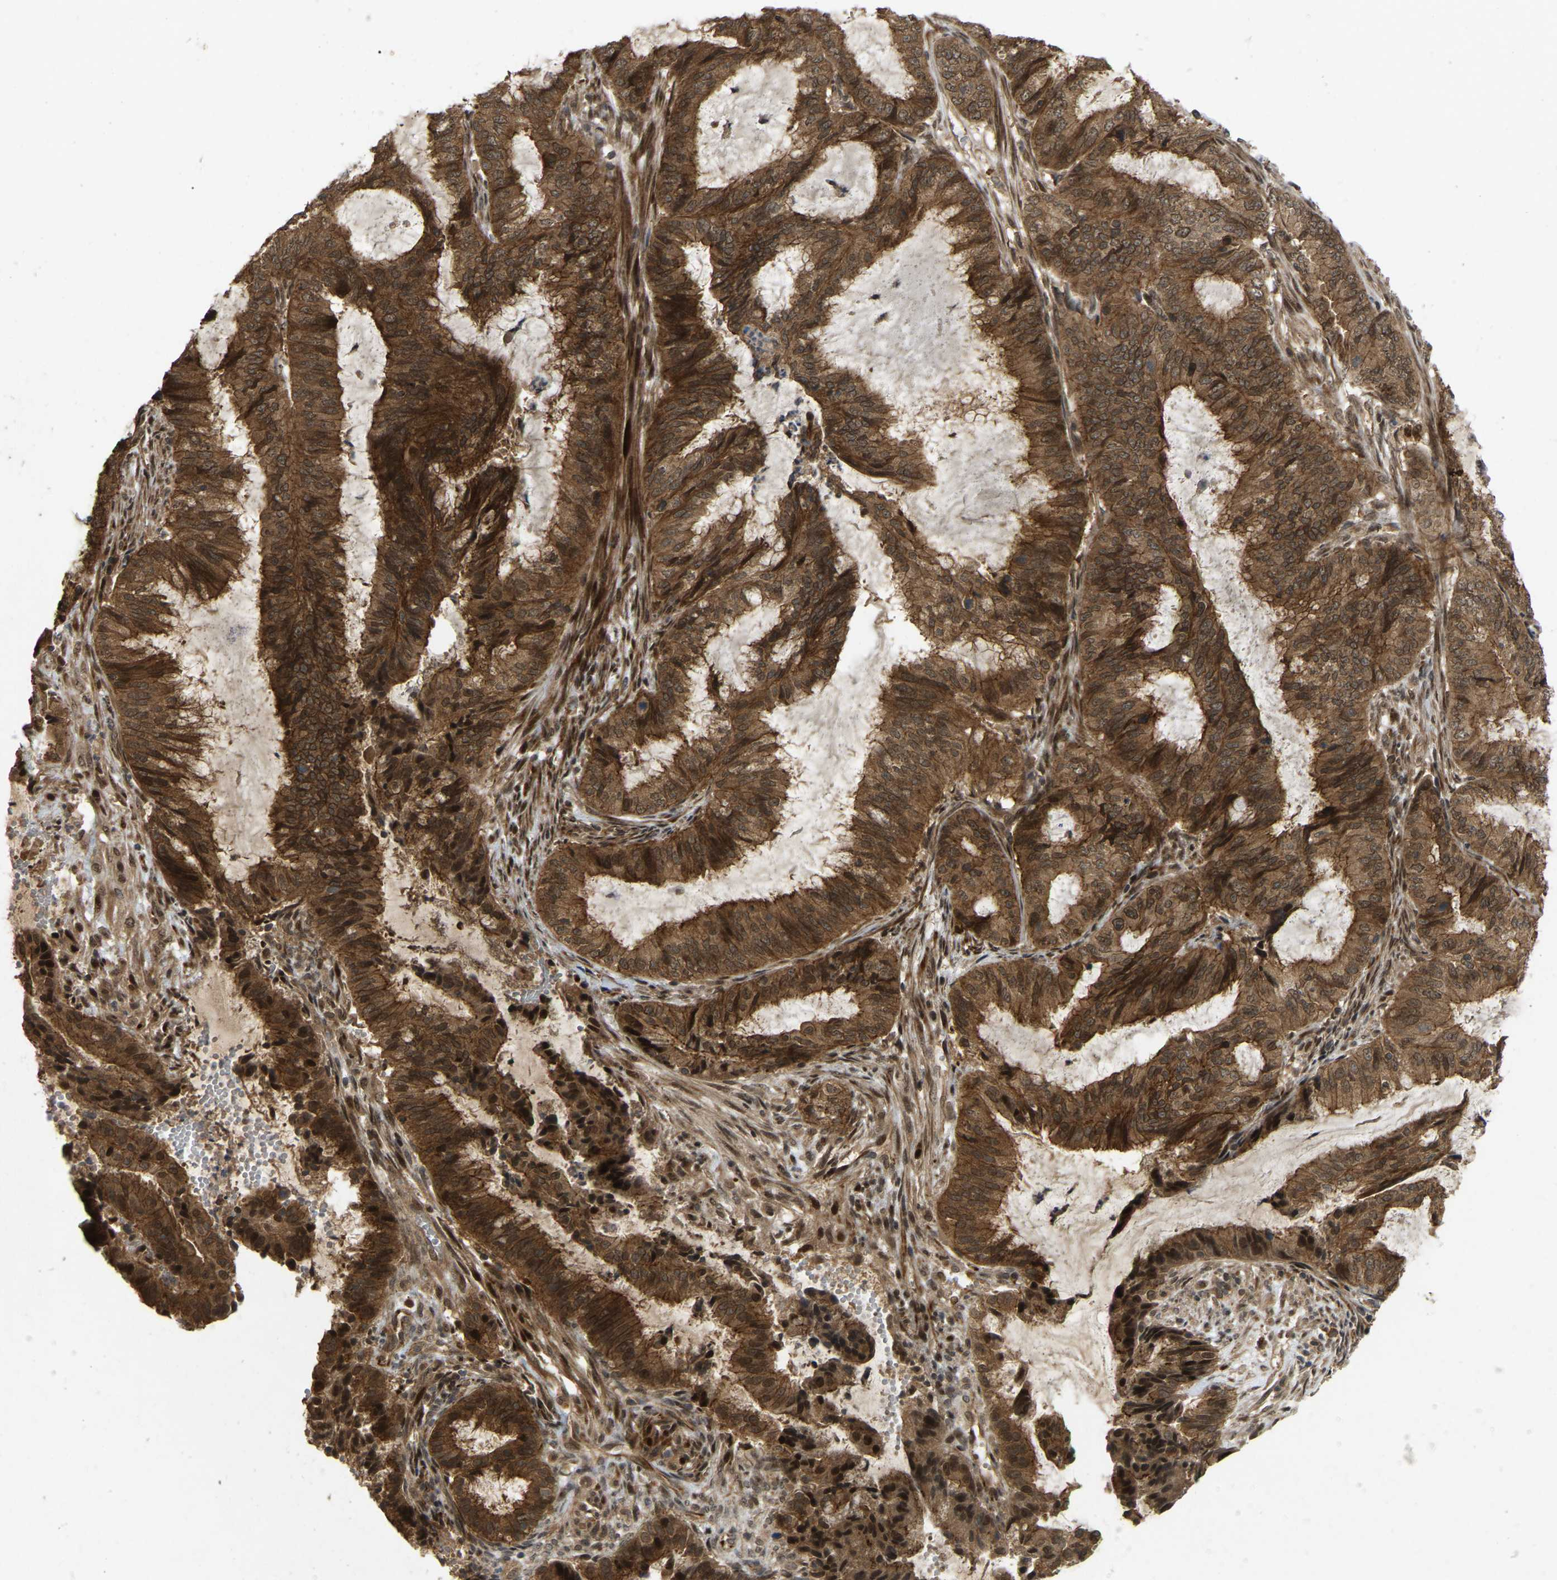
{"staining": {"intensity": "strong", "quantity": ">75%", "location": "cytoplasmic/membranous,nuclear"}, "tissue": "endometrial cancer", "cell_type": "Tumor cells", "image_type": "cancer", "snomed": [{"axis": "morphology", "description": "Adenocarcinoma, NOS"}, {"axis": "topography", "description": "Endometrium"}], "caption": "IHC micrograph of endometrial cancer stained for a protein (brown), which shows high levels of strong cytoplasmic/membranous and nuclear expression in approximately >75% of tumor cells.", "gene": "KIAA1549", "patient": {"sex": "female", "age": 51}}